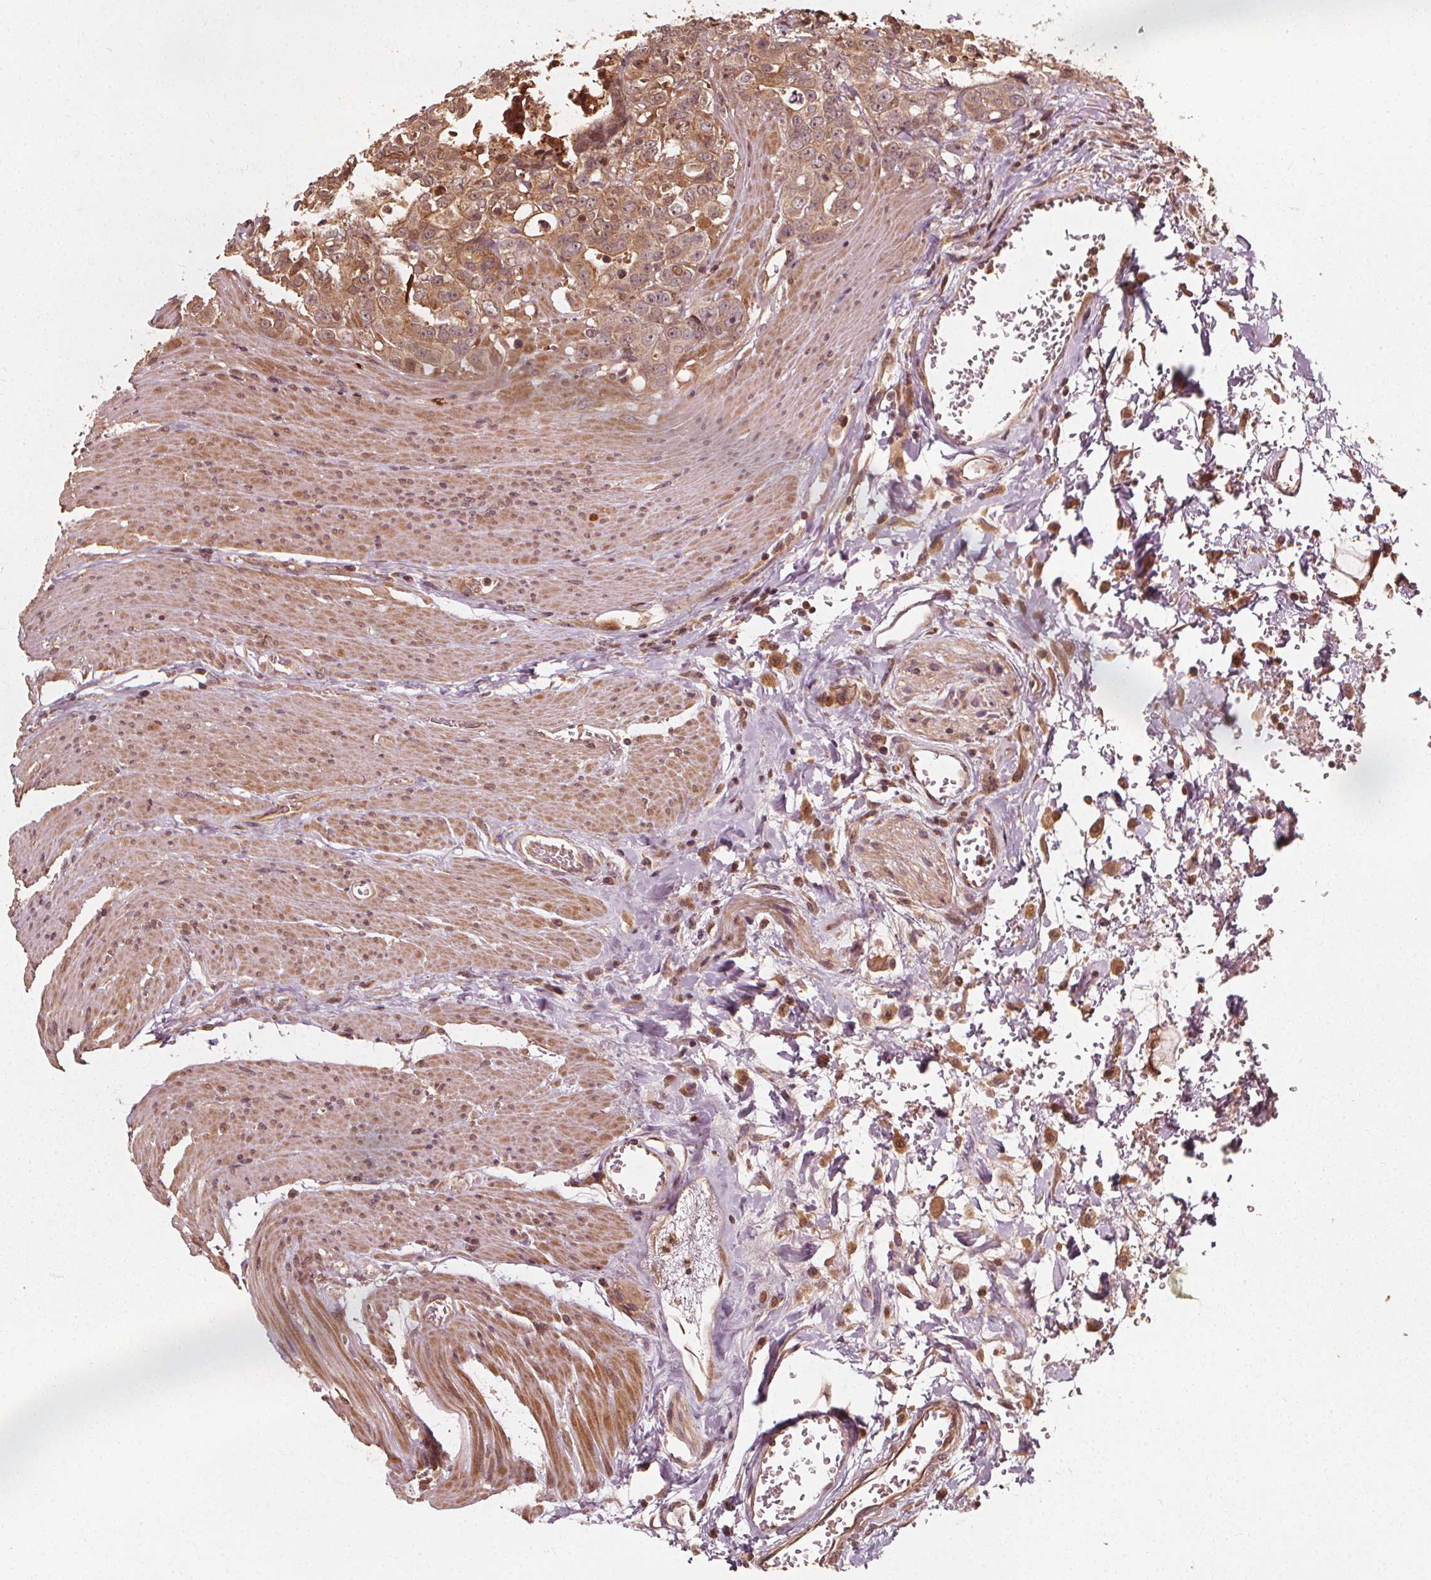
{"staining": {"intensity": "weak", "quantity": ">75%", "location": "cytoplasmic/membranous"}, "tissue": "colorectal cancer", "cell_type": "Tumor cells", "image_type": "cancer", "snomed": [{"axis": "morphology", "description": "Adenocarcinoma, NOS"}, {"axis": "topography", "description": "Rectum"}], "caption": "Adenocarcinoma (colorectal) tissue exhibits weak cytoplasmic/membranous staining in approximately >75% of tumor cells", "gene": "NPC1", "patient": {"sex": "female", "age": 62}}